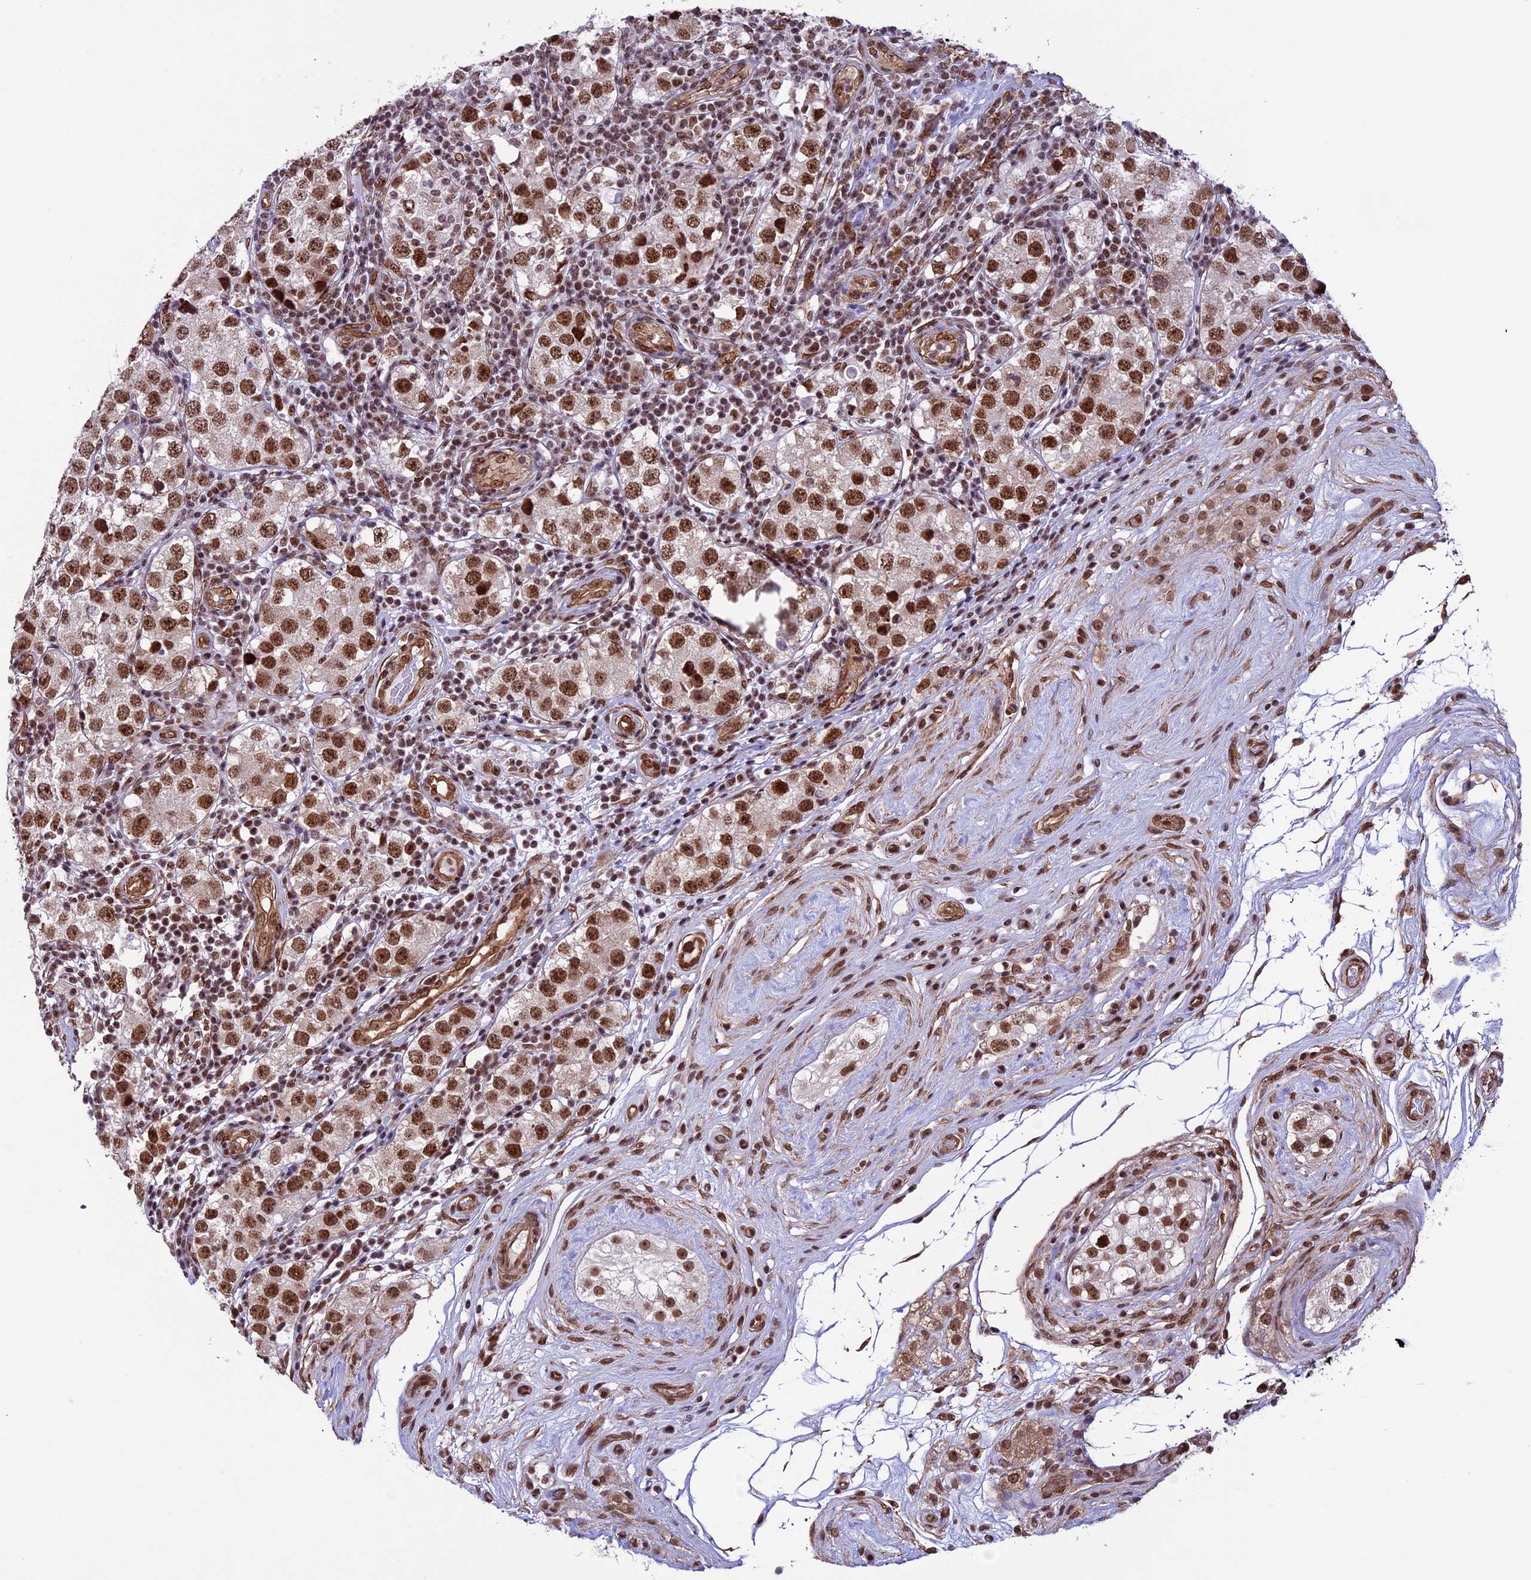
{"staining": {"intensity": "strong", "quantity": "25%-75%", "location": "nuclear"}, "tissue": "testis cancer", "cell_type": "Tumor cells", "image_type": "cancer", "snomed": [{"axis": "morphology", "description": "Seminoma, NOS"}, {"axis": "topography", "description": "Testis"}], "caption": "Protein staining of testis cancer (seminoma) tissue demonstrates strong nuclear positivity in approximately 25%-75% of tumor cells.", "gene": "MPHOSPH8", "patient": {"sex": "male", "age": 34}}